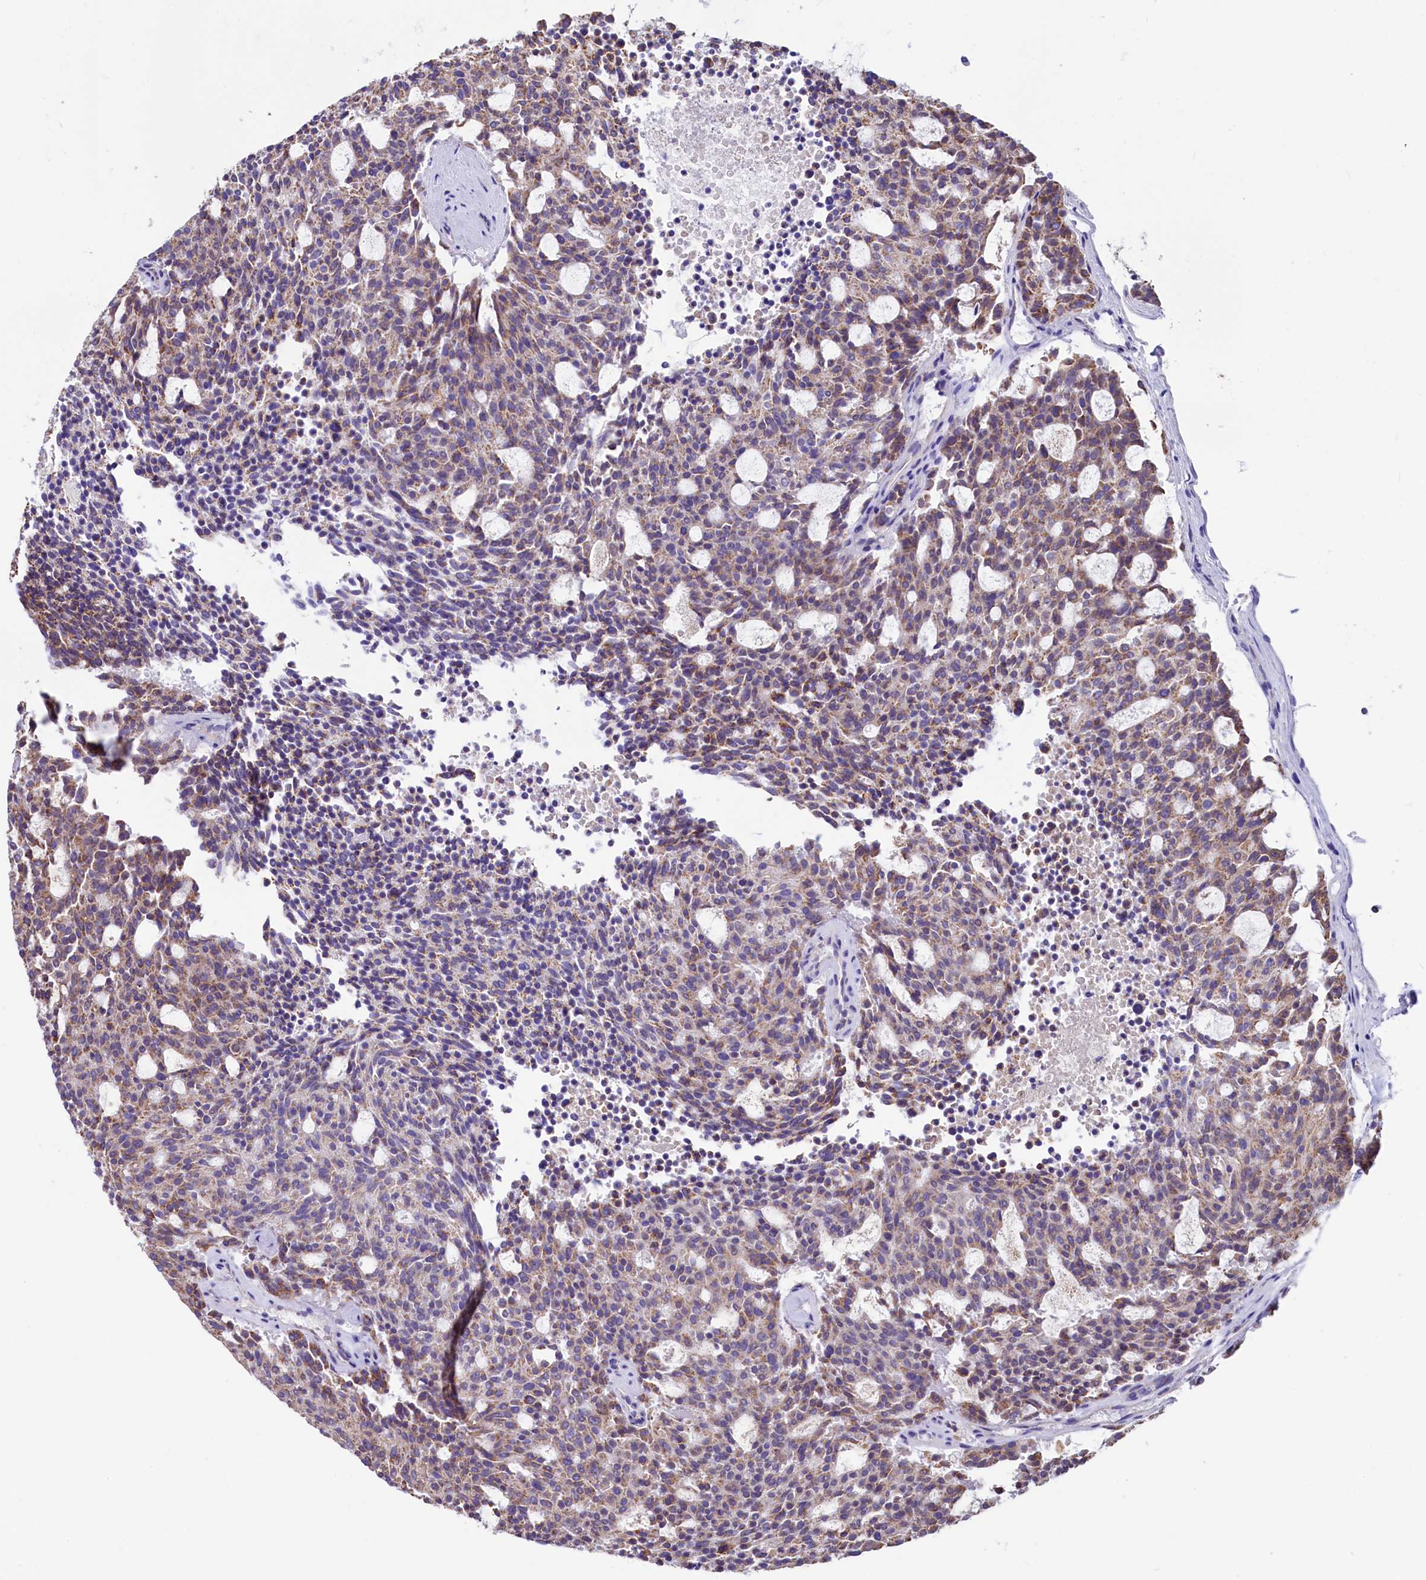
{"staining": {"intensity": "moderate", "quantity": "25%-75%", "location": "cytoplasmic/membranous"}, "tissue": "carcinoid", "cell_type": "Tumor cells", "image_type": "cancer", "snomed": [{"axis": "morphology", "description": "Carcinoid, malignant, NOS"}, {"axis": "topography", "description": "Pancreas"}], "caption": "The immunohistochemical stain labels moderate cytoplasmic/membranous expression in tumor cells of carcinoid tissue.", "gene": "IDH3A", "patient": {"sex": "female", "age": 54}}